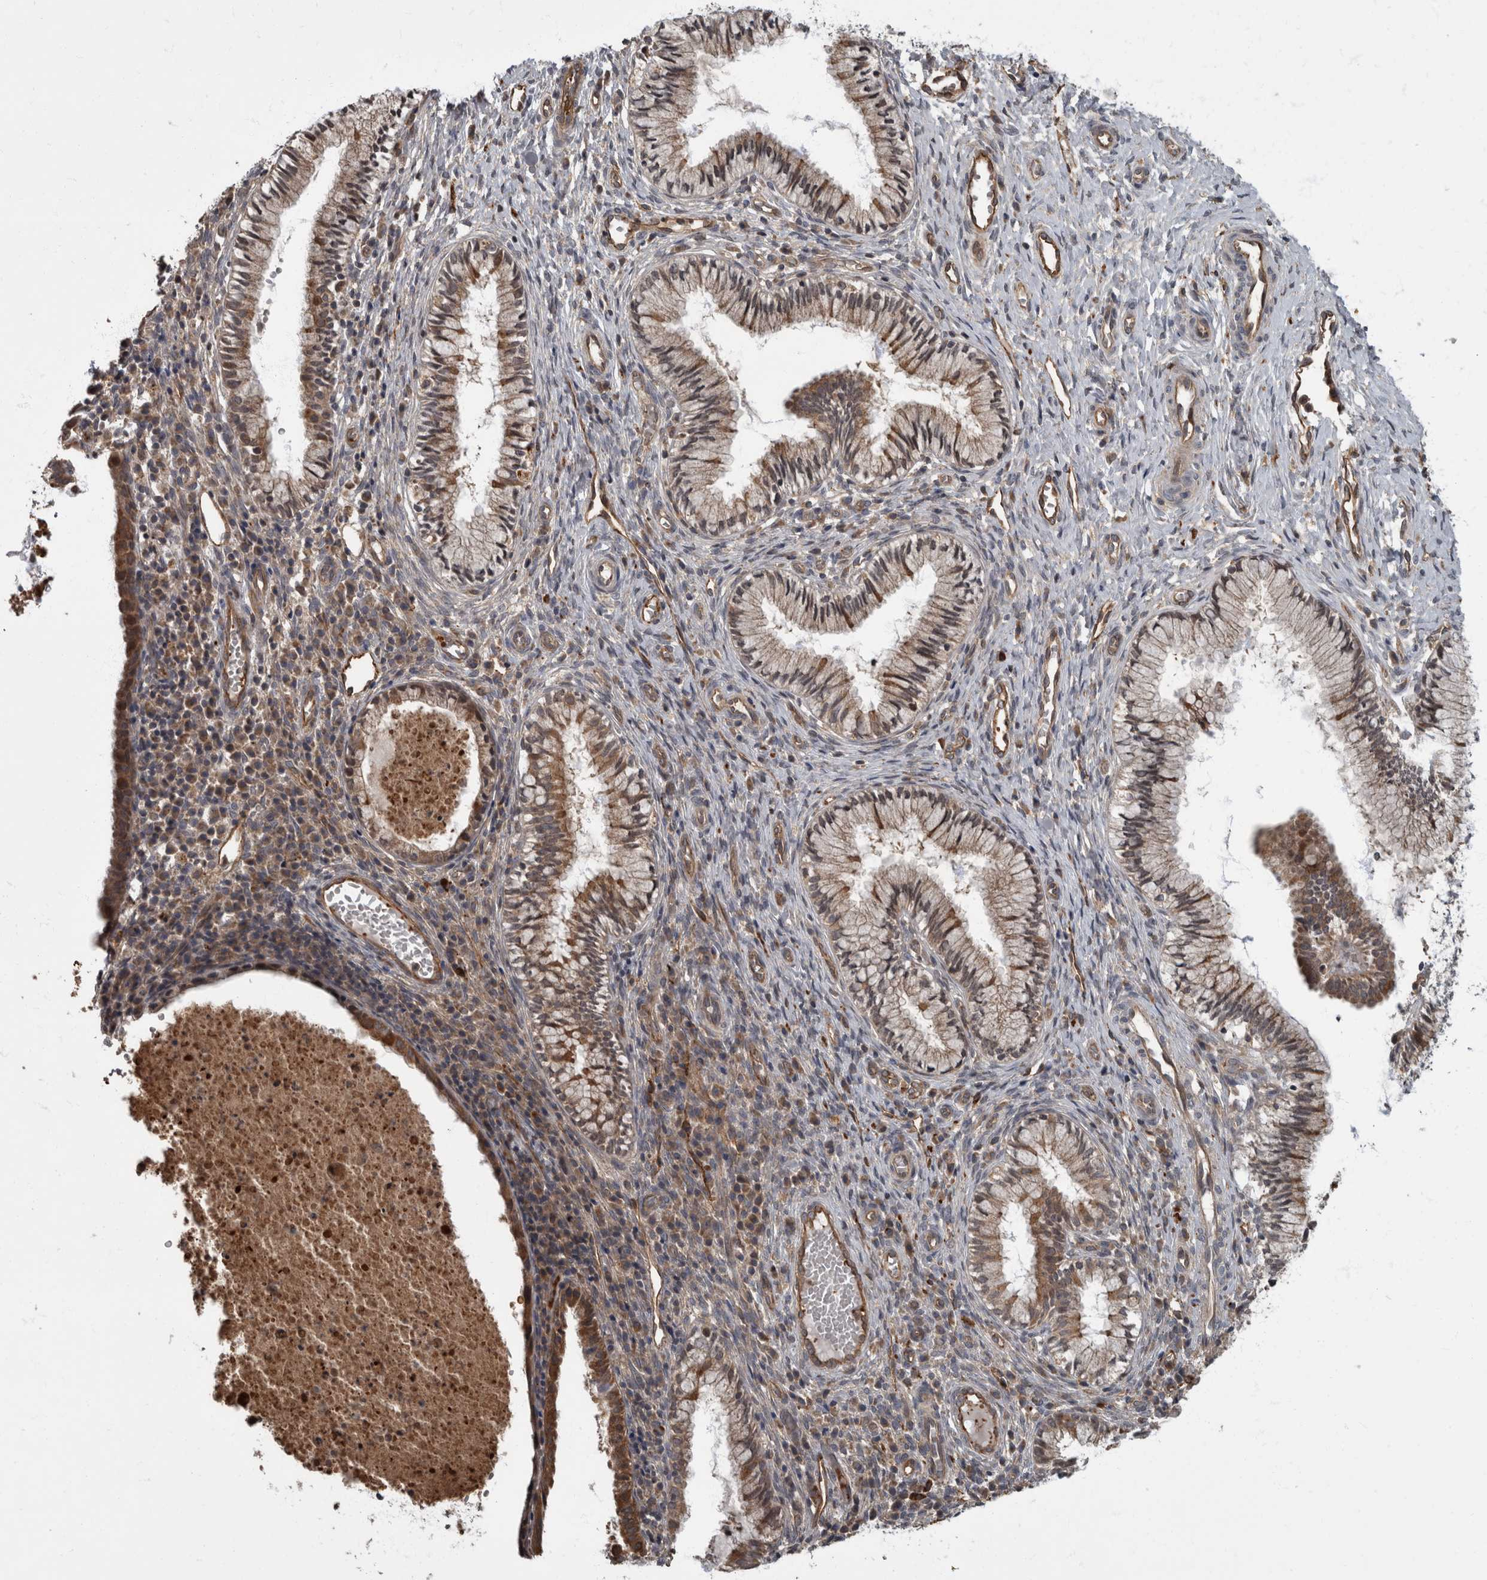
{"staining": {"intensity": "moderate", "quantity": "25%-75%", "location": "cytoplasmic/membranous"}, "tissue": "cervix", "cell_type": "Glandular cells", "image_type": "normal", "snomed": [{"axis": "morphology", "description": "Normal tissue, NOS"}, {"axis": "topography", "description": "Cervix"}], "caption": "This histopathology image displays IHC staining of normal human cervix, with medium moderate cytoplasmic/membranous positivity in about 25%-75% of glandular cells.", "gene": "VEGFD", "patient": {"sex": "female", "age": 27}}